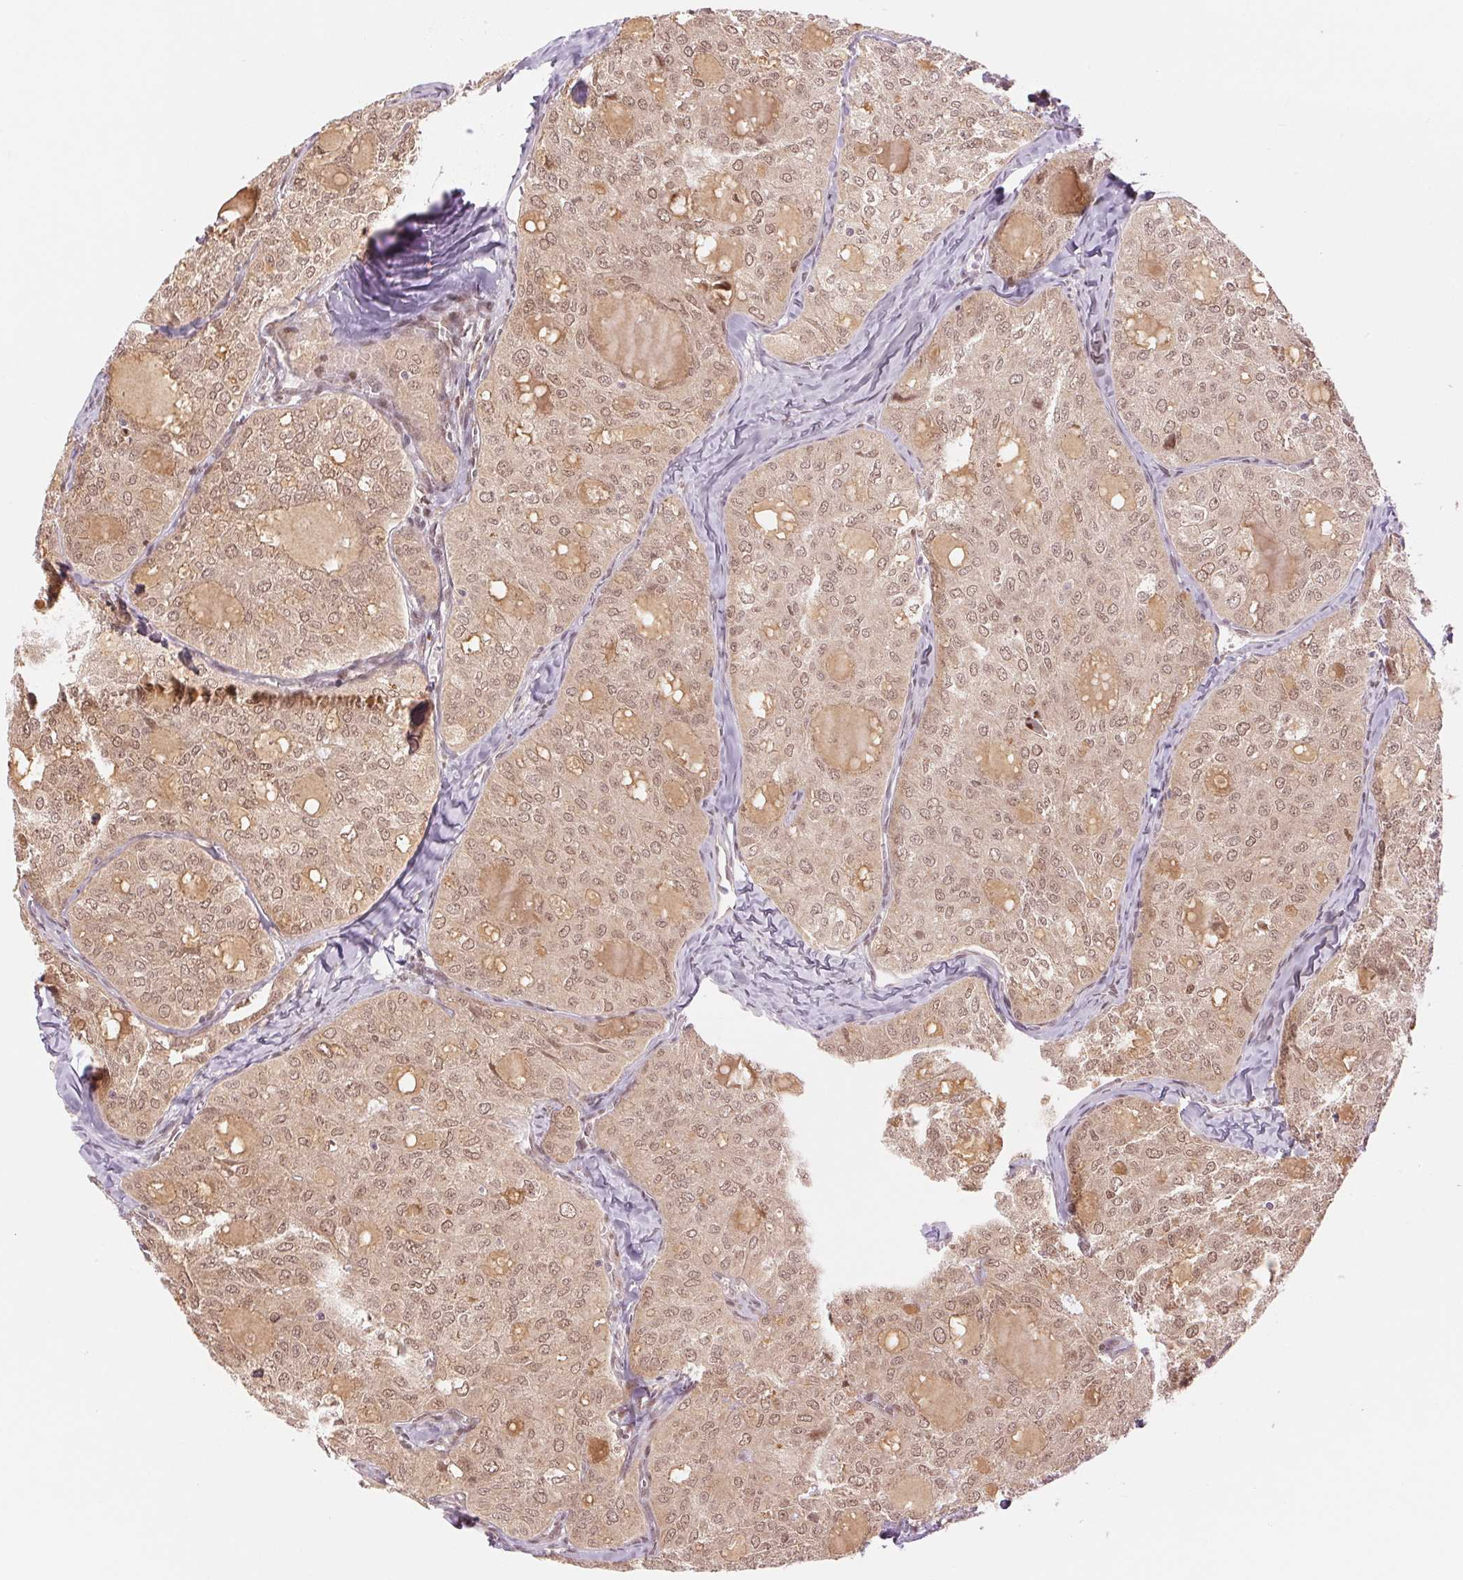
{"staining": {"intensity": "moderate", "quantity": ">75%", "location": "cytoplasmic/membranous,nuclear"}, "tissue": "thyroid cancer", "cell_type": "Tumor cells", "image_type": "cancer", "snomed": [{"axis": "morphology", "description": "Follicular adenoma carcinoma, NOS"}, {"axis": "topography", "description": "Thyroid gland"}], "caption": "Protein expression analysis of thyroid follicular adenoma carcinoma reveals moderate cytoplasmic/membranous and nuclear staining in about >75% of tumor cells. (DAB = brown stain, brightfield microscopy at high magnification).", "gene": "ERI3", "patient": {"sex": "male", "age": 75}}